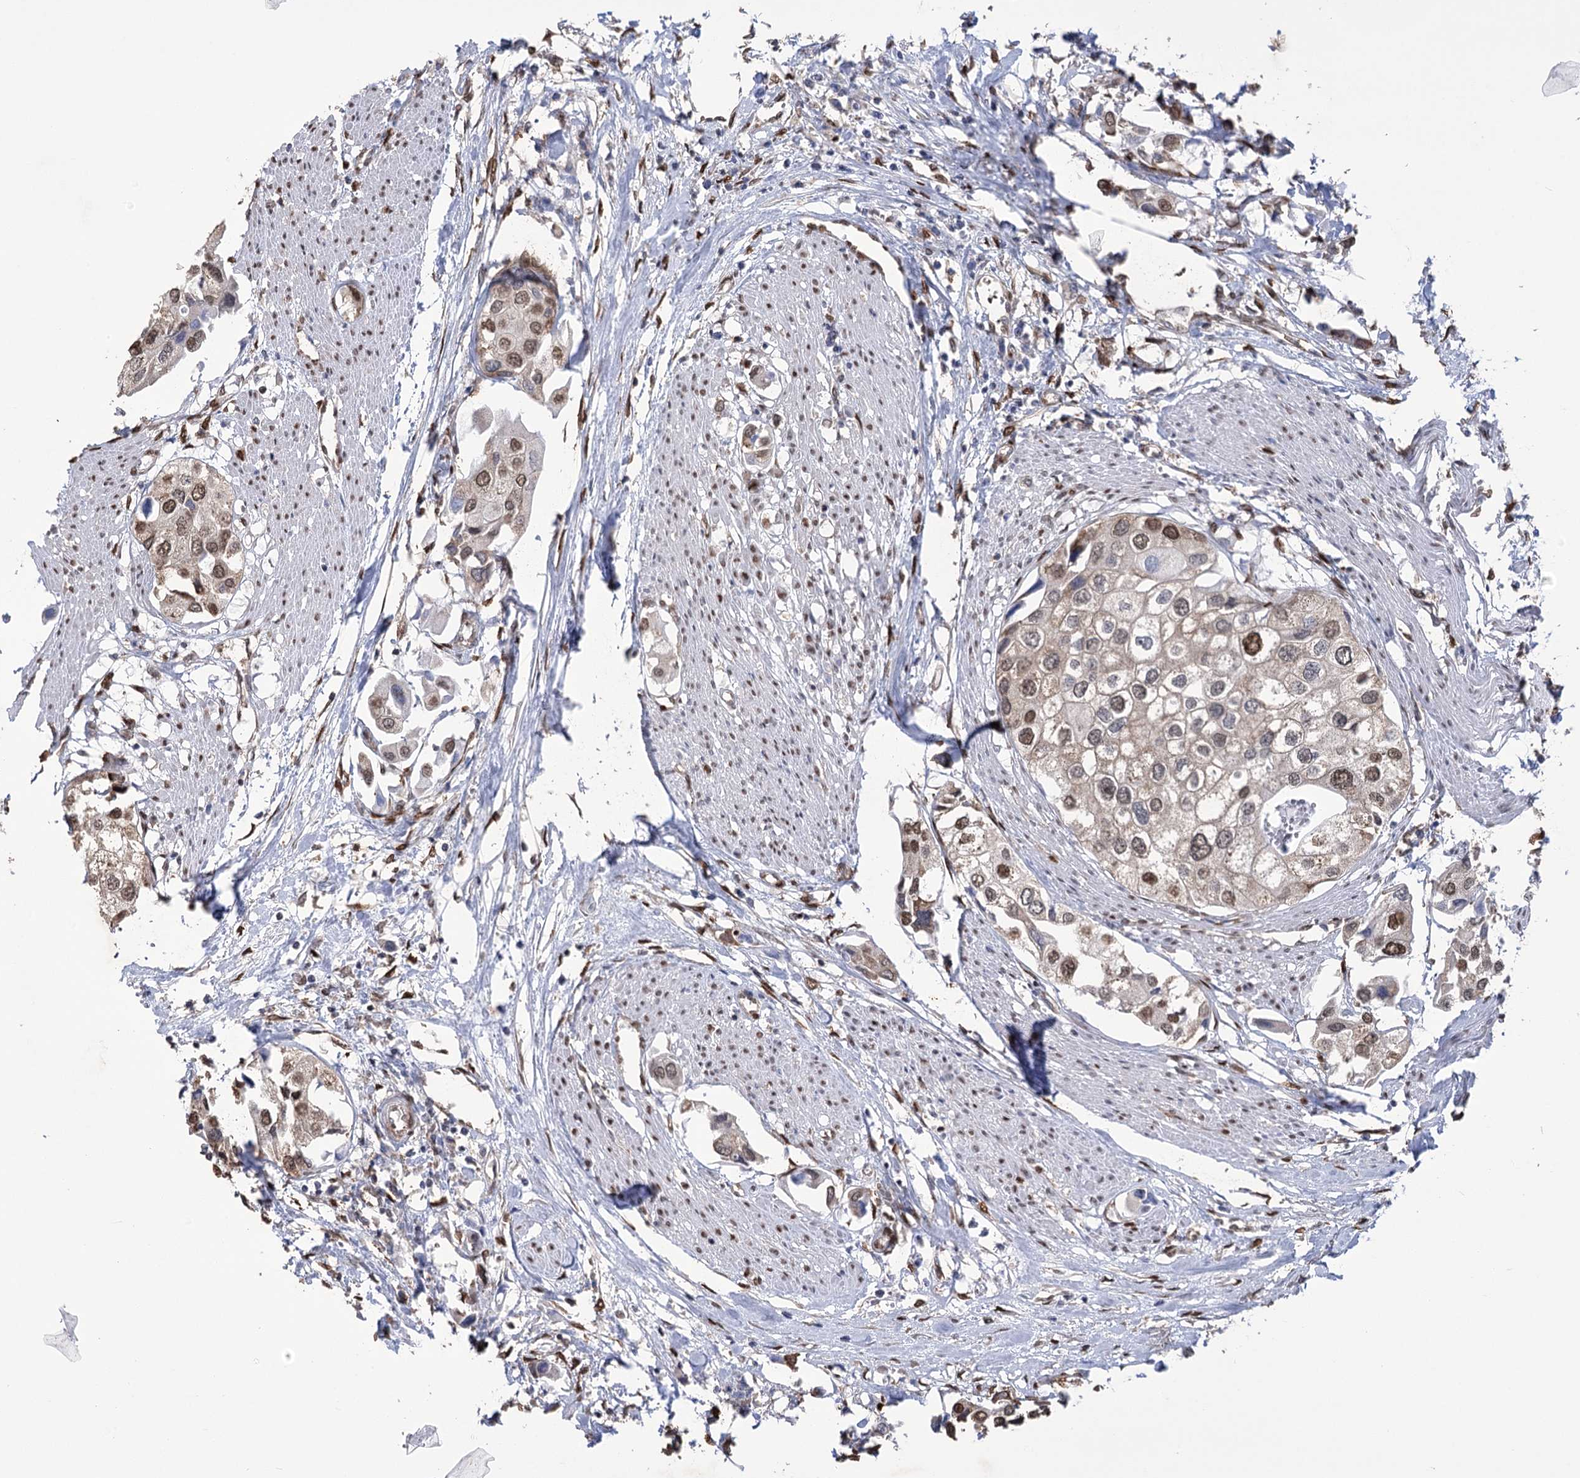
{"staining": {"intensity": "moderate", "quantity": ">75%", "location": "nuclear"}, "tissue": "urothelial cancer", "cell_type": "Tumor cells", "image_type": "cancer", "snomed": [{"axis": "morphology", "description": "Urothelial carcinoma, High grade"}, {"axis": "topography", "description": "Urinary bladder"}], "caption": "An image of high-grade urothelial carcinoma stained for a protein displays moderate nuclear brown staining in tumor cells.", "gene": "NFU1", "patient": {"sex": "male", "age": 64}}